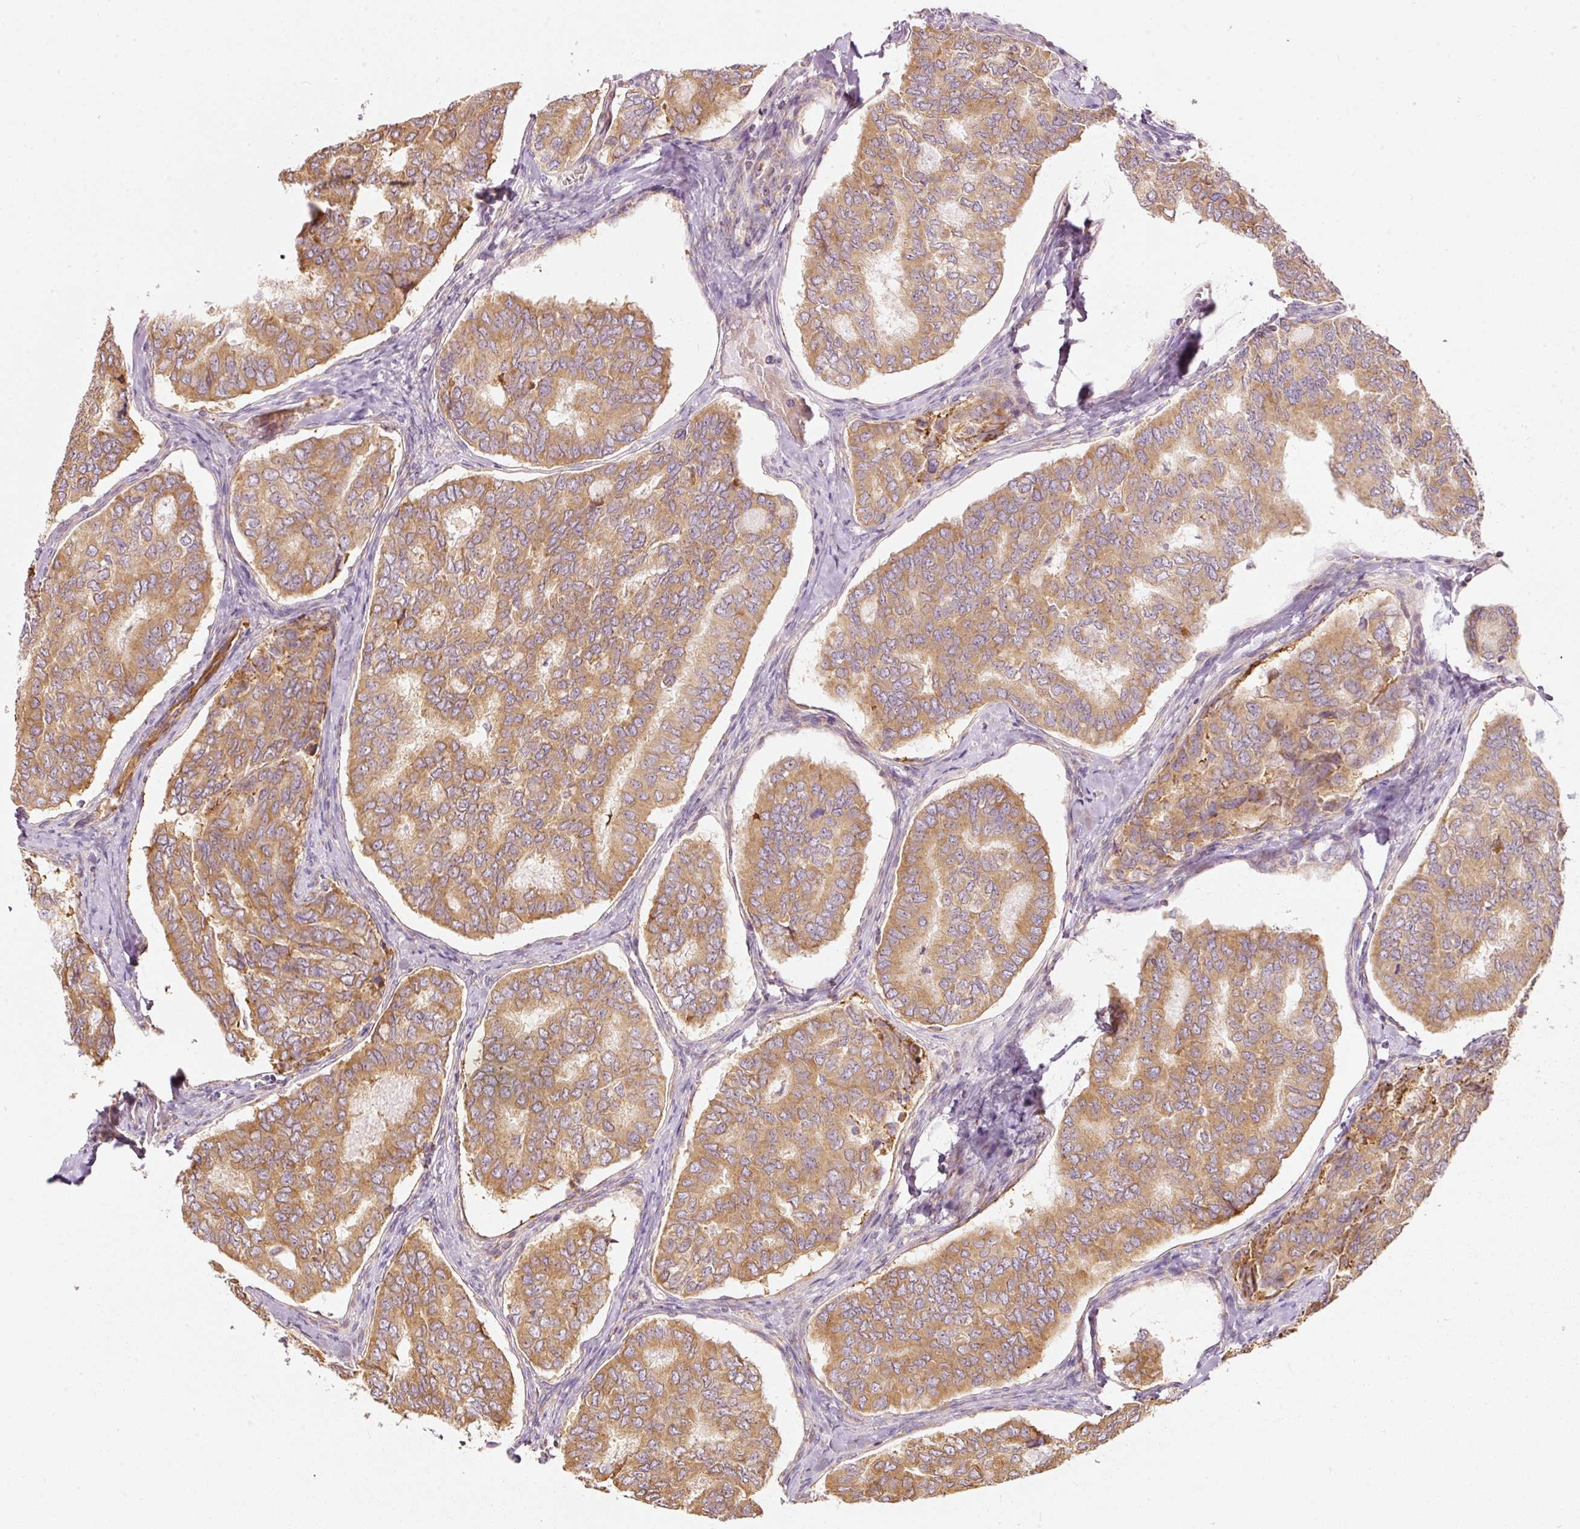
{"staining": {"intensity": "moderate", "quantity": ">75%", "location": "cytoplasmic/membranous"}, "tissue": "thyroid cancer", "cell_type": "Tumor cells", "image_type": "cancer", "snomed": [{"axis": "morphology", "description": "Papillary adenocarcinoma, NOS"}, {"axis": "topography", "description": "Thyroid gland"}], "caption": "Brown immunohistochemical staining in papillary adenocarcinoma (thyroid) exhibits moderate cytoplasmic/membranous positivity in about >75% of tumor cells.", "gene": "SNAPC5", "patient": {"sex": "female", "age": 35}}